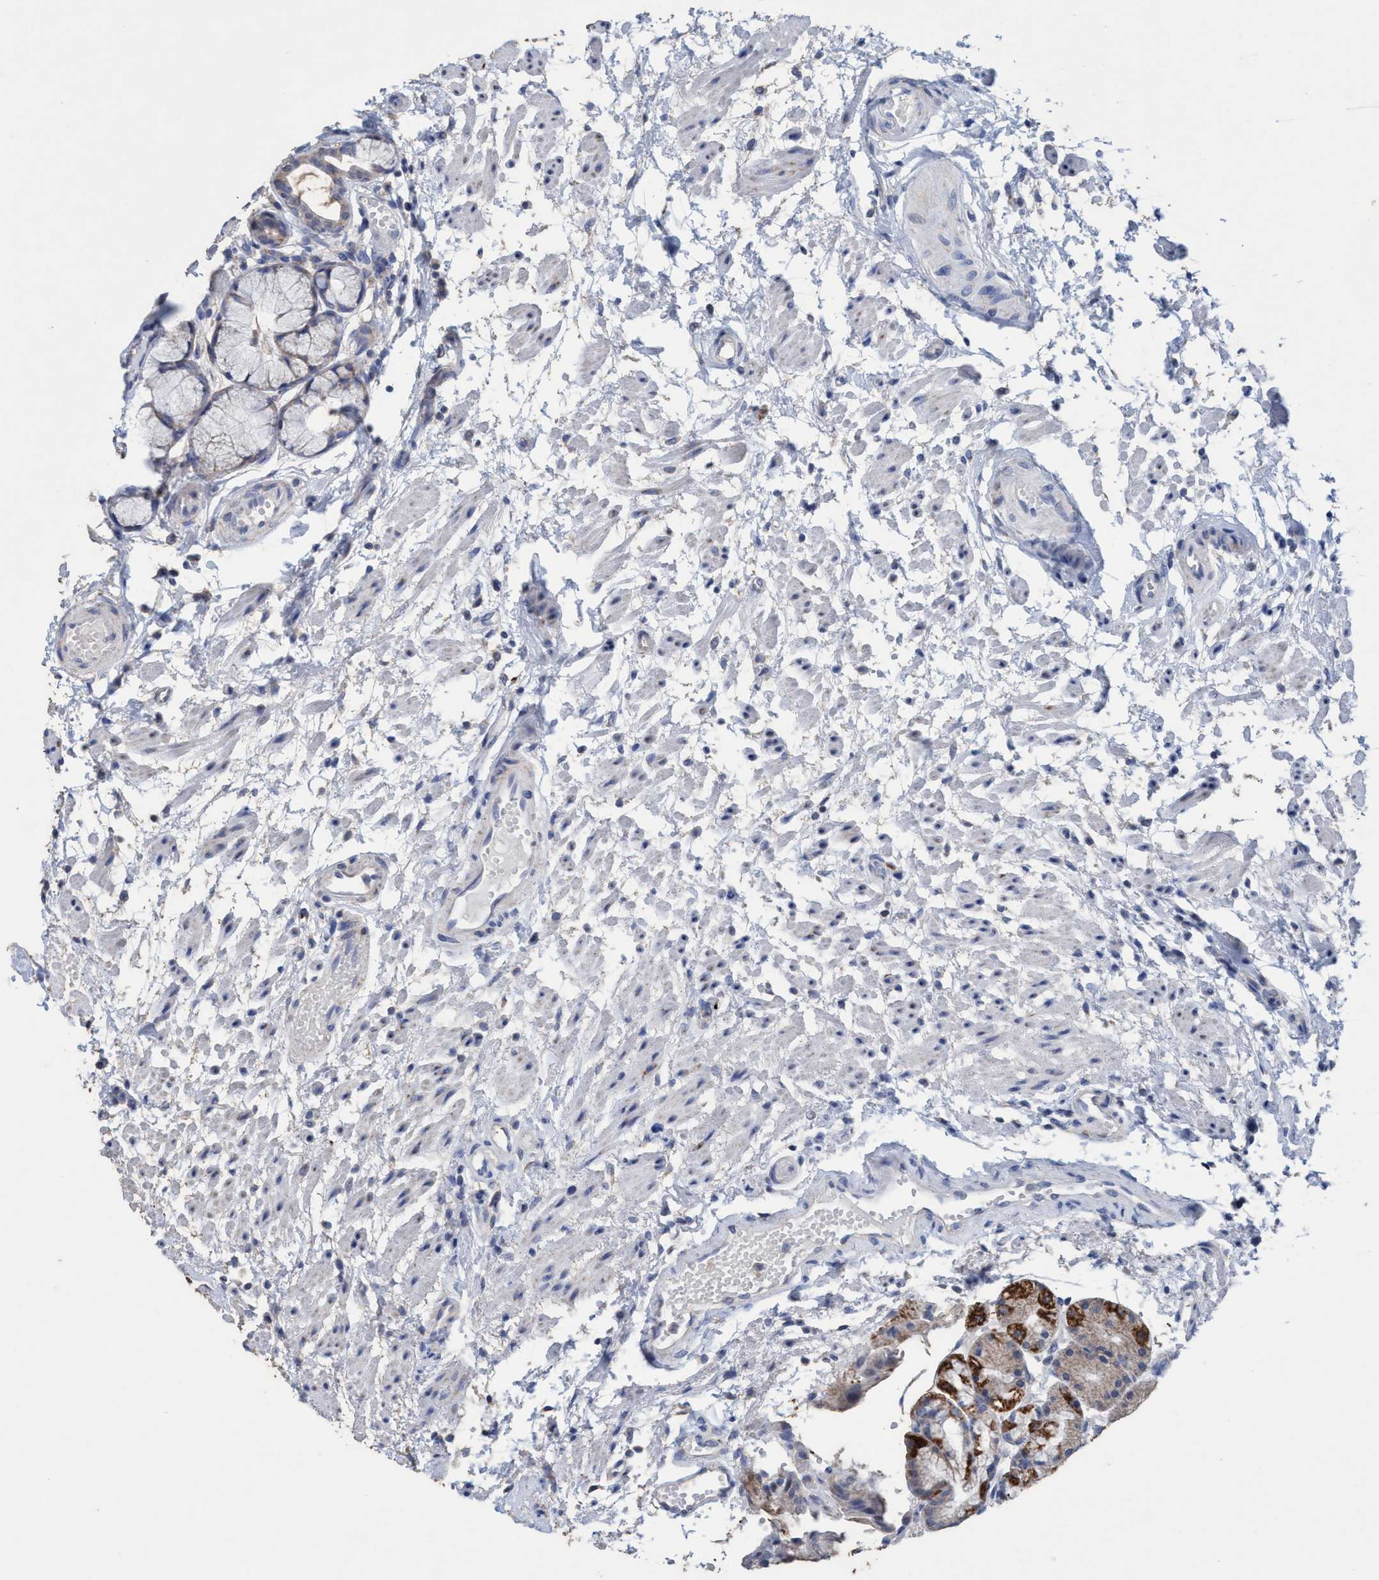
{"staining": {"intensity": "strong", "quantity": ">75%", "location": "cytoplasmic/membranous"}, "tissue": "stomach", "cell_type": "Glandular cells", "image_type": "normal", "snomed": [{"axis": "morphology", "description": "Normal tissue, NOS"}, {"axis": "topography", "description": "Stomach, upper"}], "caption": "Glandular cells display strong cytoplasmic/membranous staining in about >75% of cells in benign stomach.", "gene": "RSAD1", "patient": {"sex": "male", "age": 72}}